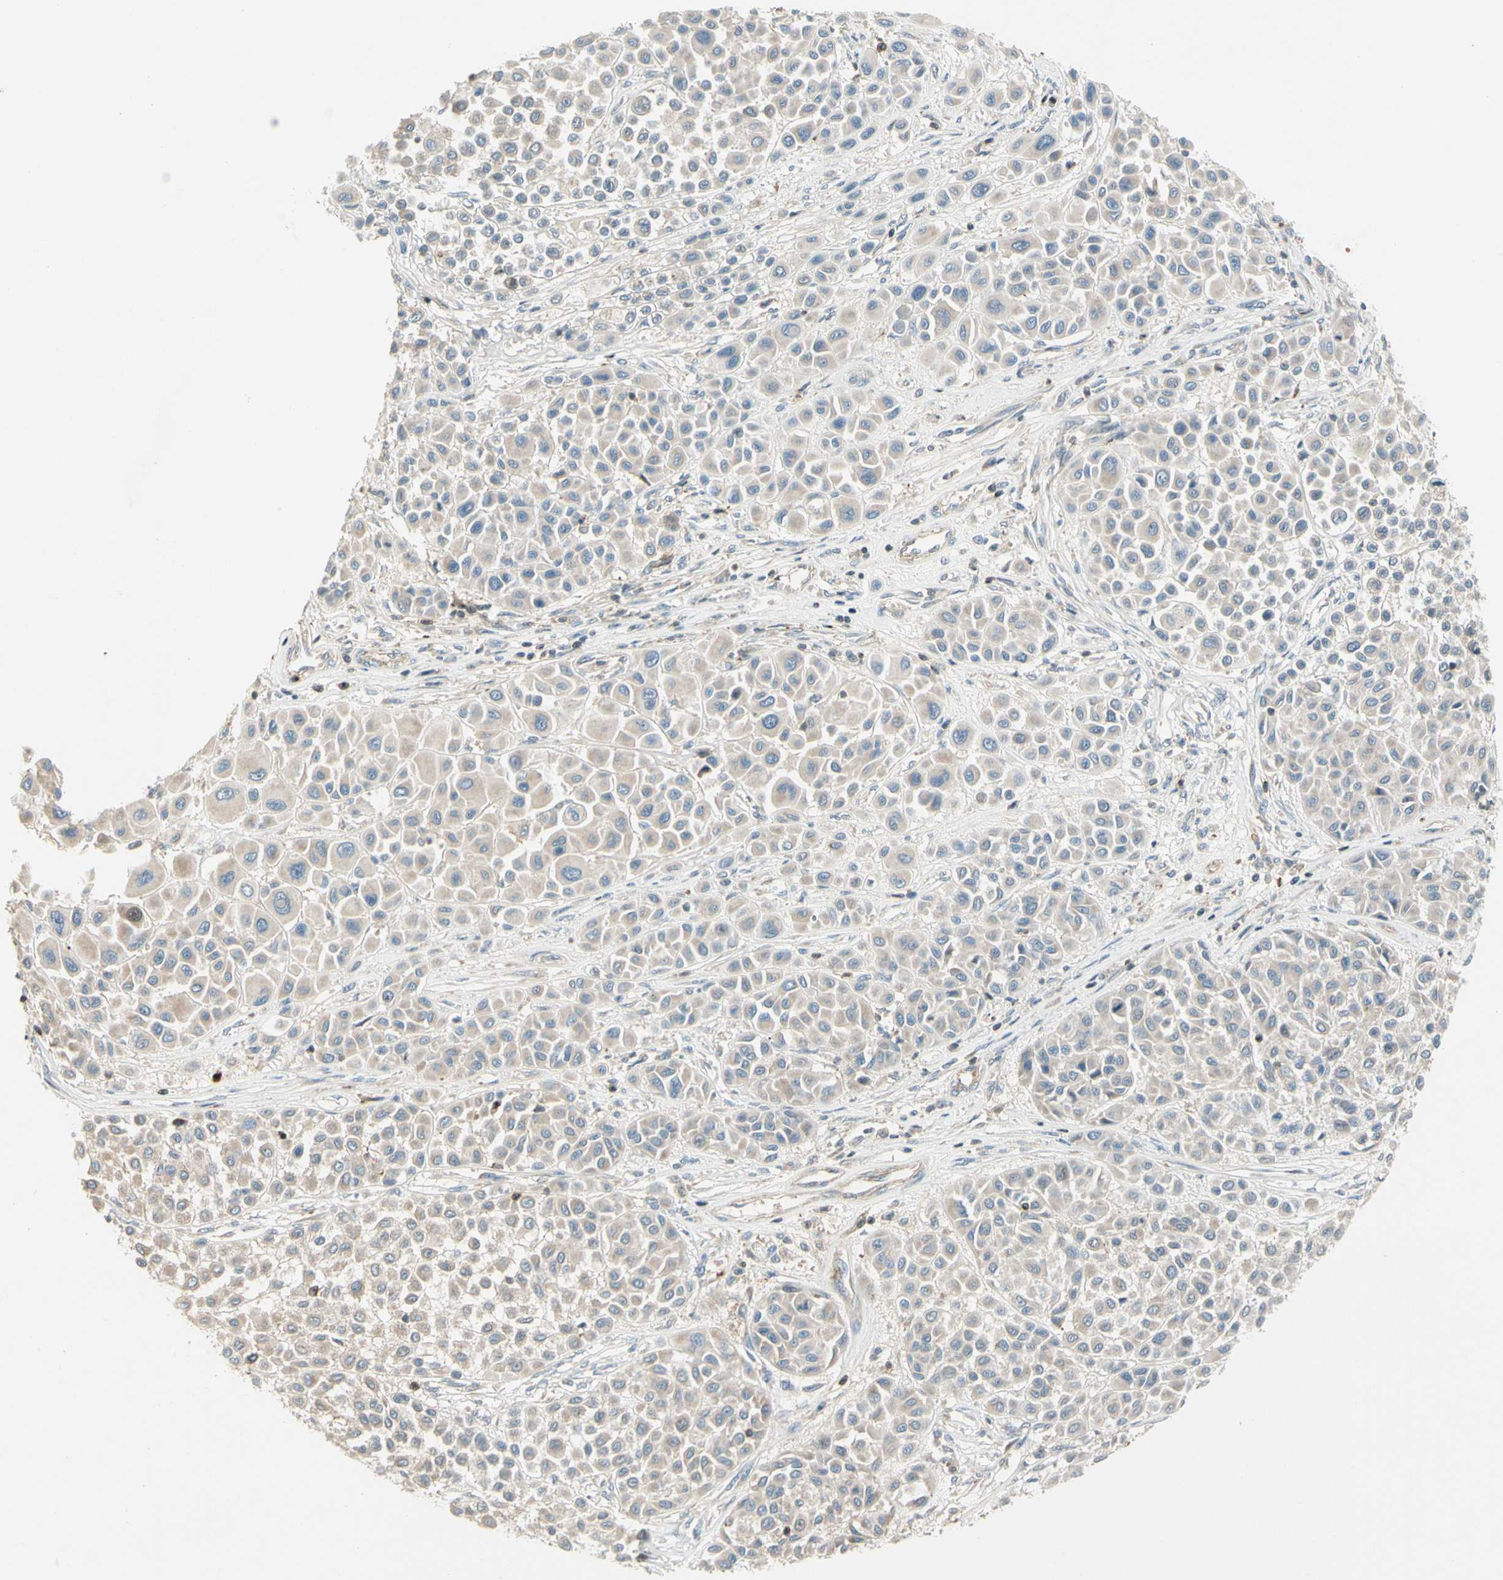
{"staining": {"intensity": "weak", "quantity": ">75%", "location": "cytoplasmic/membranous"}, "tissue": "melanoma", "cell_type": "Tumor cells", "image_type": "cancer", "snomed": [{"axis": "morphology", "description": "Malignant melanoma, Metastatic site"}, {"axis": "topography", "description": "Soft tissue"}], "caption": "Malignant melanoma (metastatic site) stained for a protein (brown) displays weak cytoplasmic/membranous positive expression in about >75% of tumor cells.", "gene": "CDH6", "patient": {"sex": "male", "age": 41}}